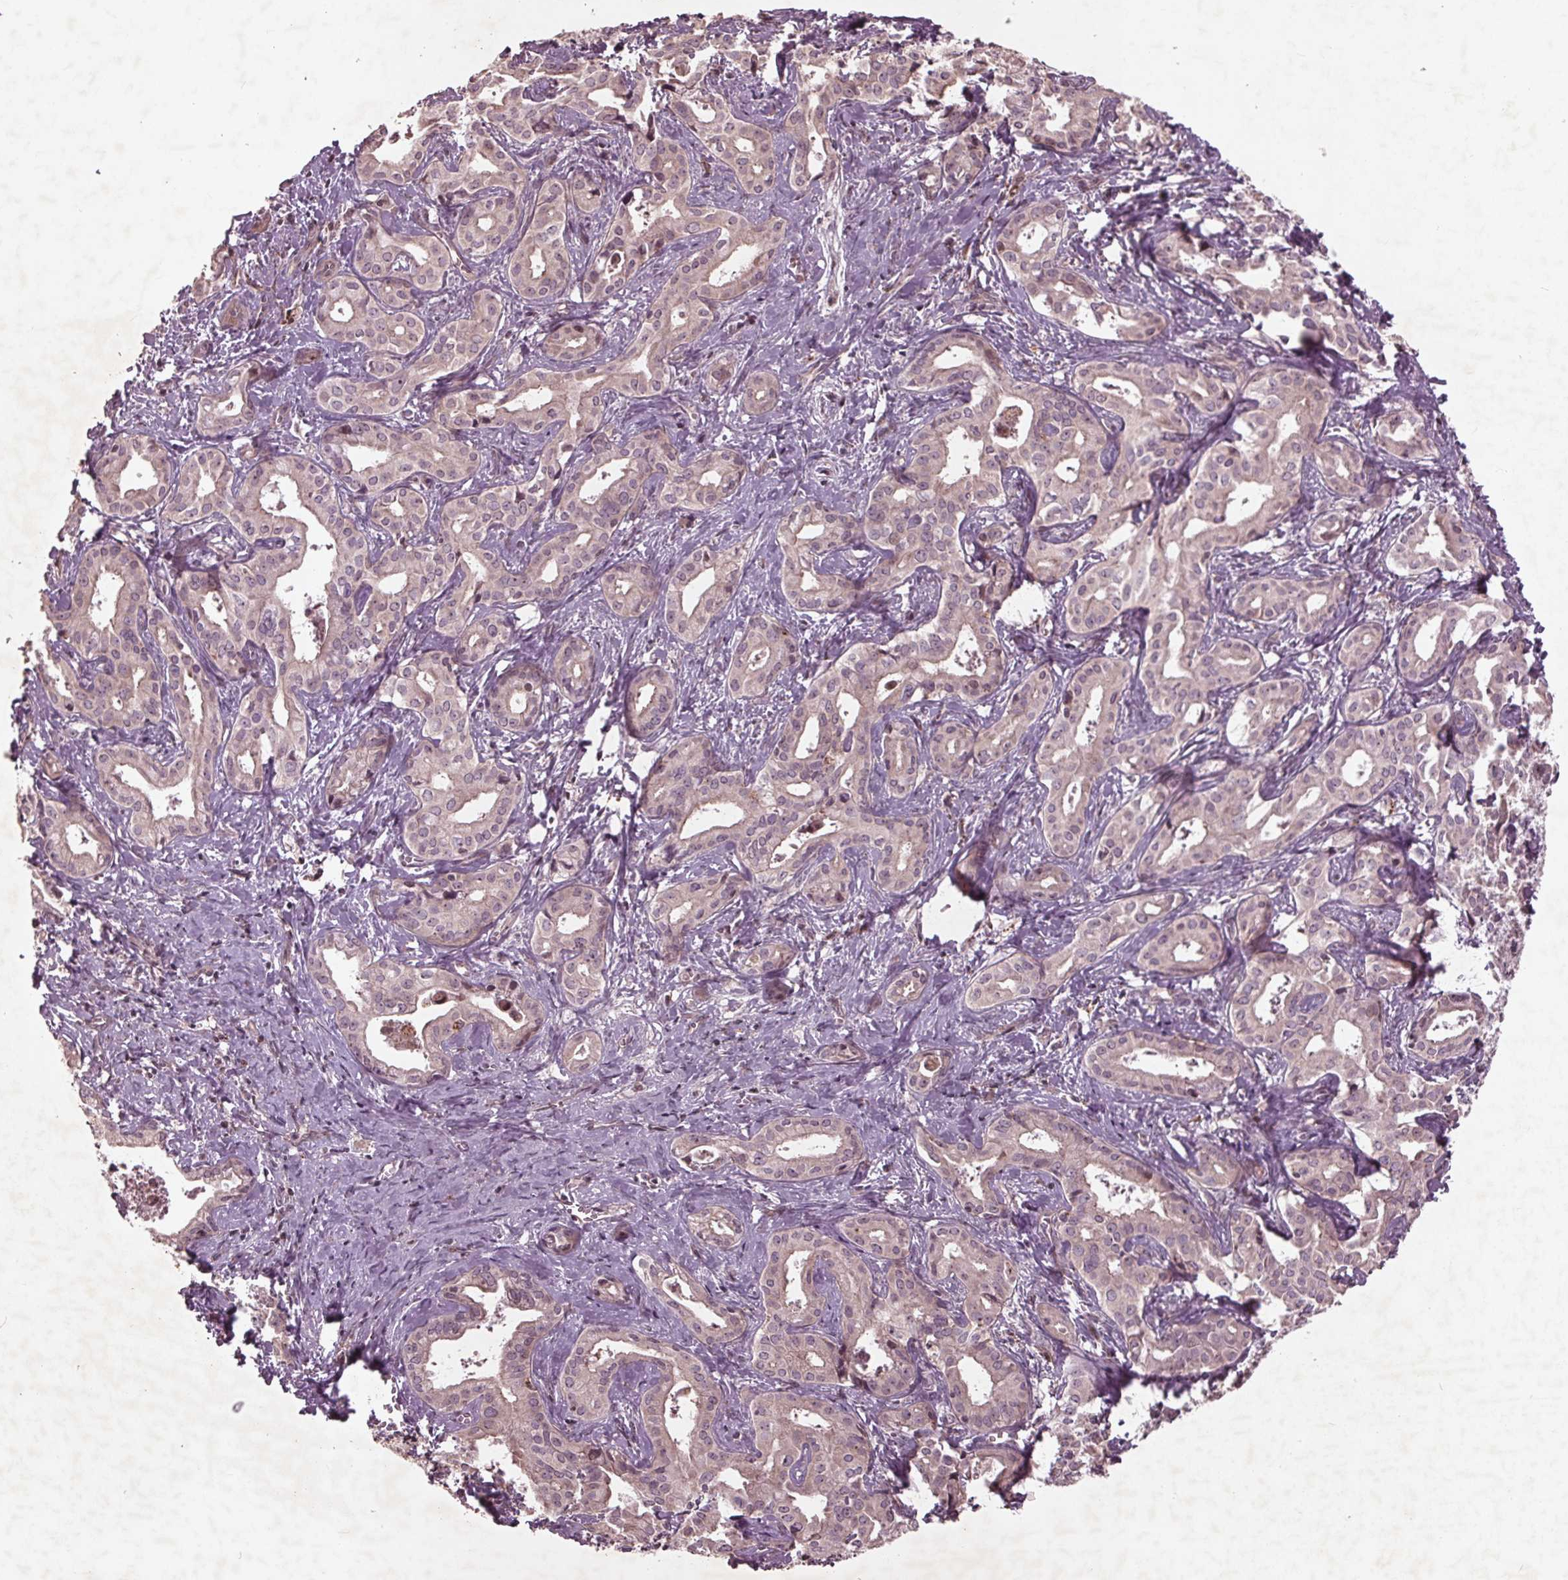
{"staining": {"intensity": "negative", "quantity": "none", "location": "none"}, "tissue": "liver cancer", "cell_type": "Tumor cells", "image_type": "cancer", "snomed": [{"axis": "morphology", "description": "Cholangiocarcinoma"}, {"axis": "topography", "description": "Liver"}], "caption": "The image exhibits no significant positivity in tumor cells of liver cancer (cholangiocarcinoma). (IHC, brightfield microscopy, high magnification).", "gene": "CDKL4", "patient": {"sex": "female", "age": 65}}